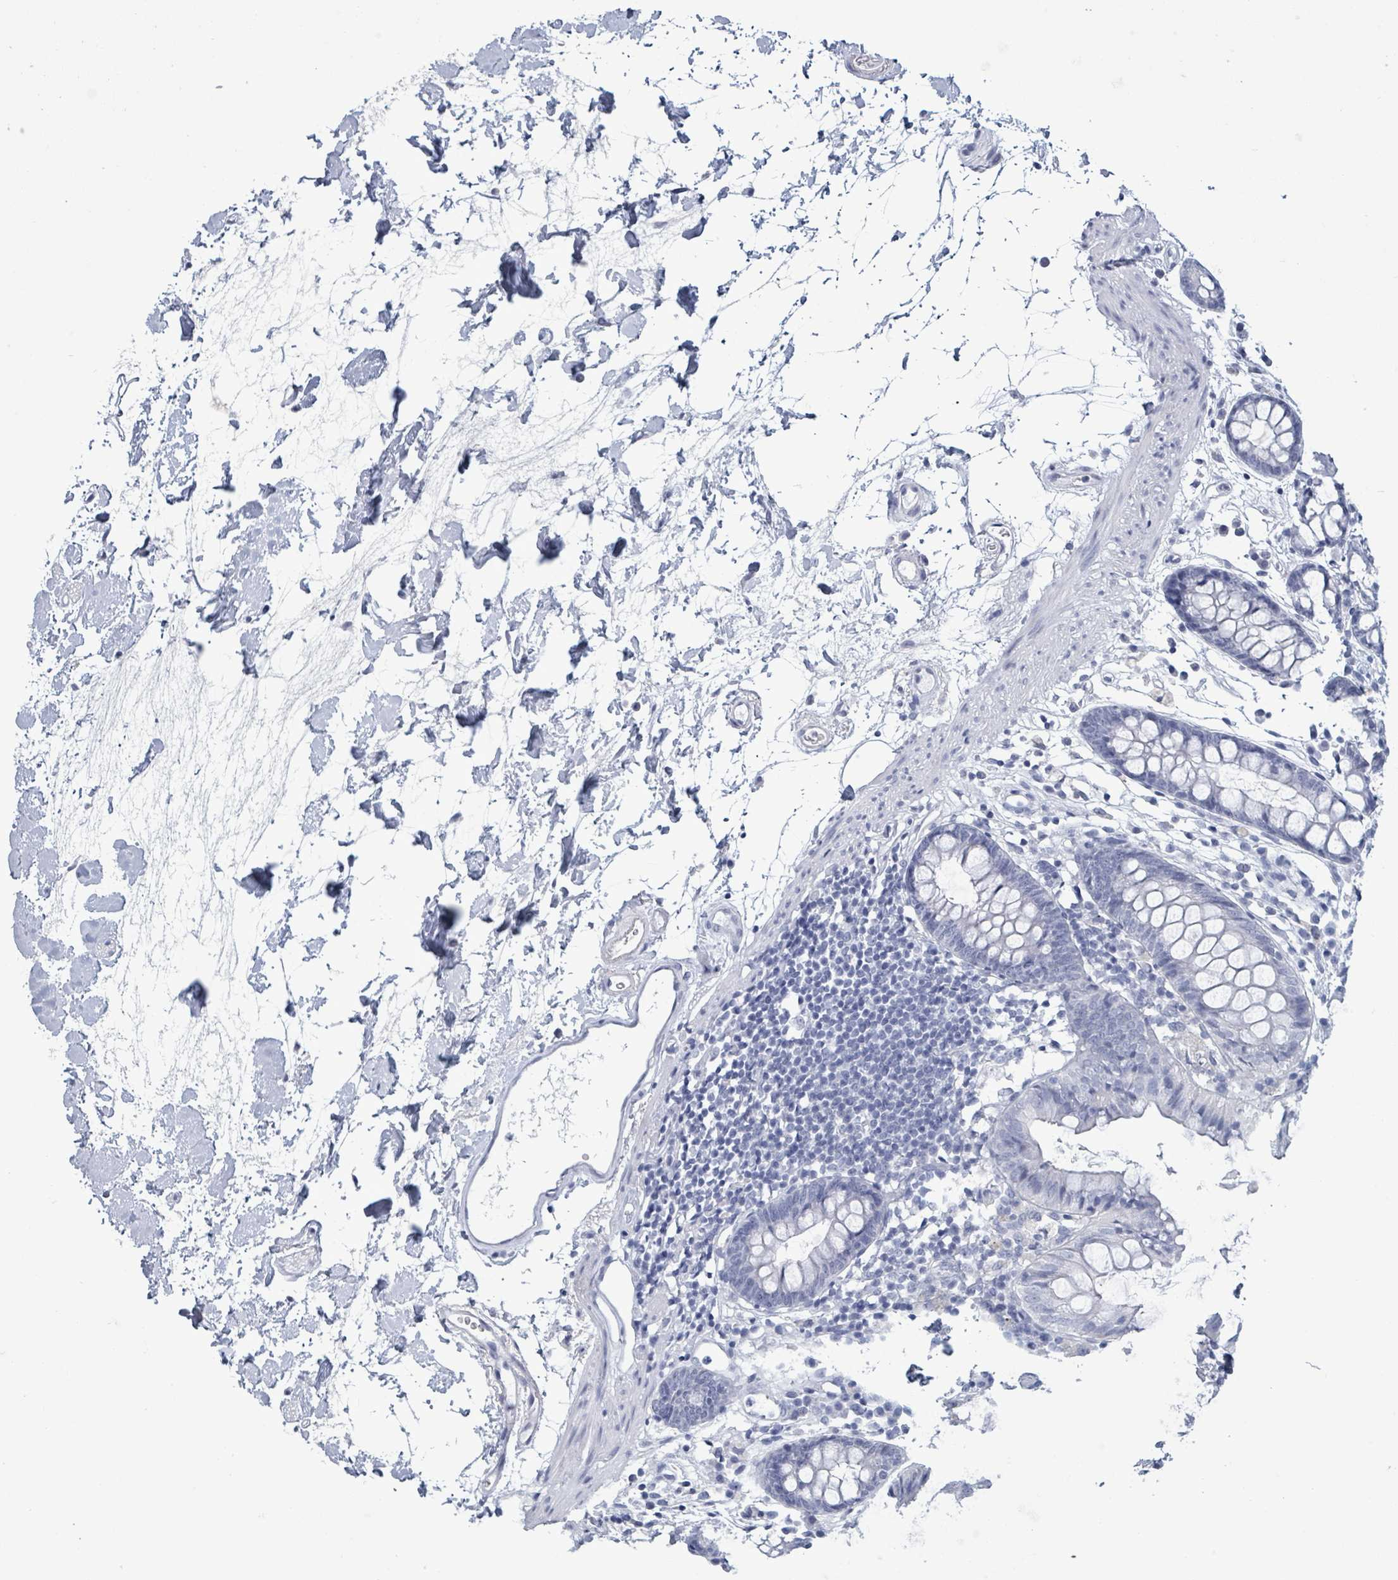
{"staining": {"intensity": "negative", "quantity": "none", "location": "none"}, "tissue": "colon", "cell_type": "Endothelial cells", "image_type": "normal", "snomed": [{"axis": "morphology", "description": "Normal tissue, NOS"}, {"axis": "topography", "description": "Colon"}], "caption": "Immunohistochemistry histopathology image of benign colon: colon stained with DAB (3,3'-diaminobenzidine) reveals no significant protein expression in endothelial cells.", "gene": "NKX2", "patient": {"sex": "female", "age": 84}}